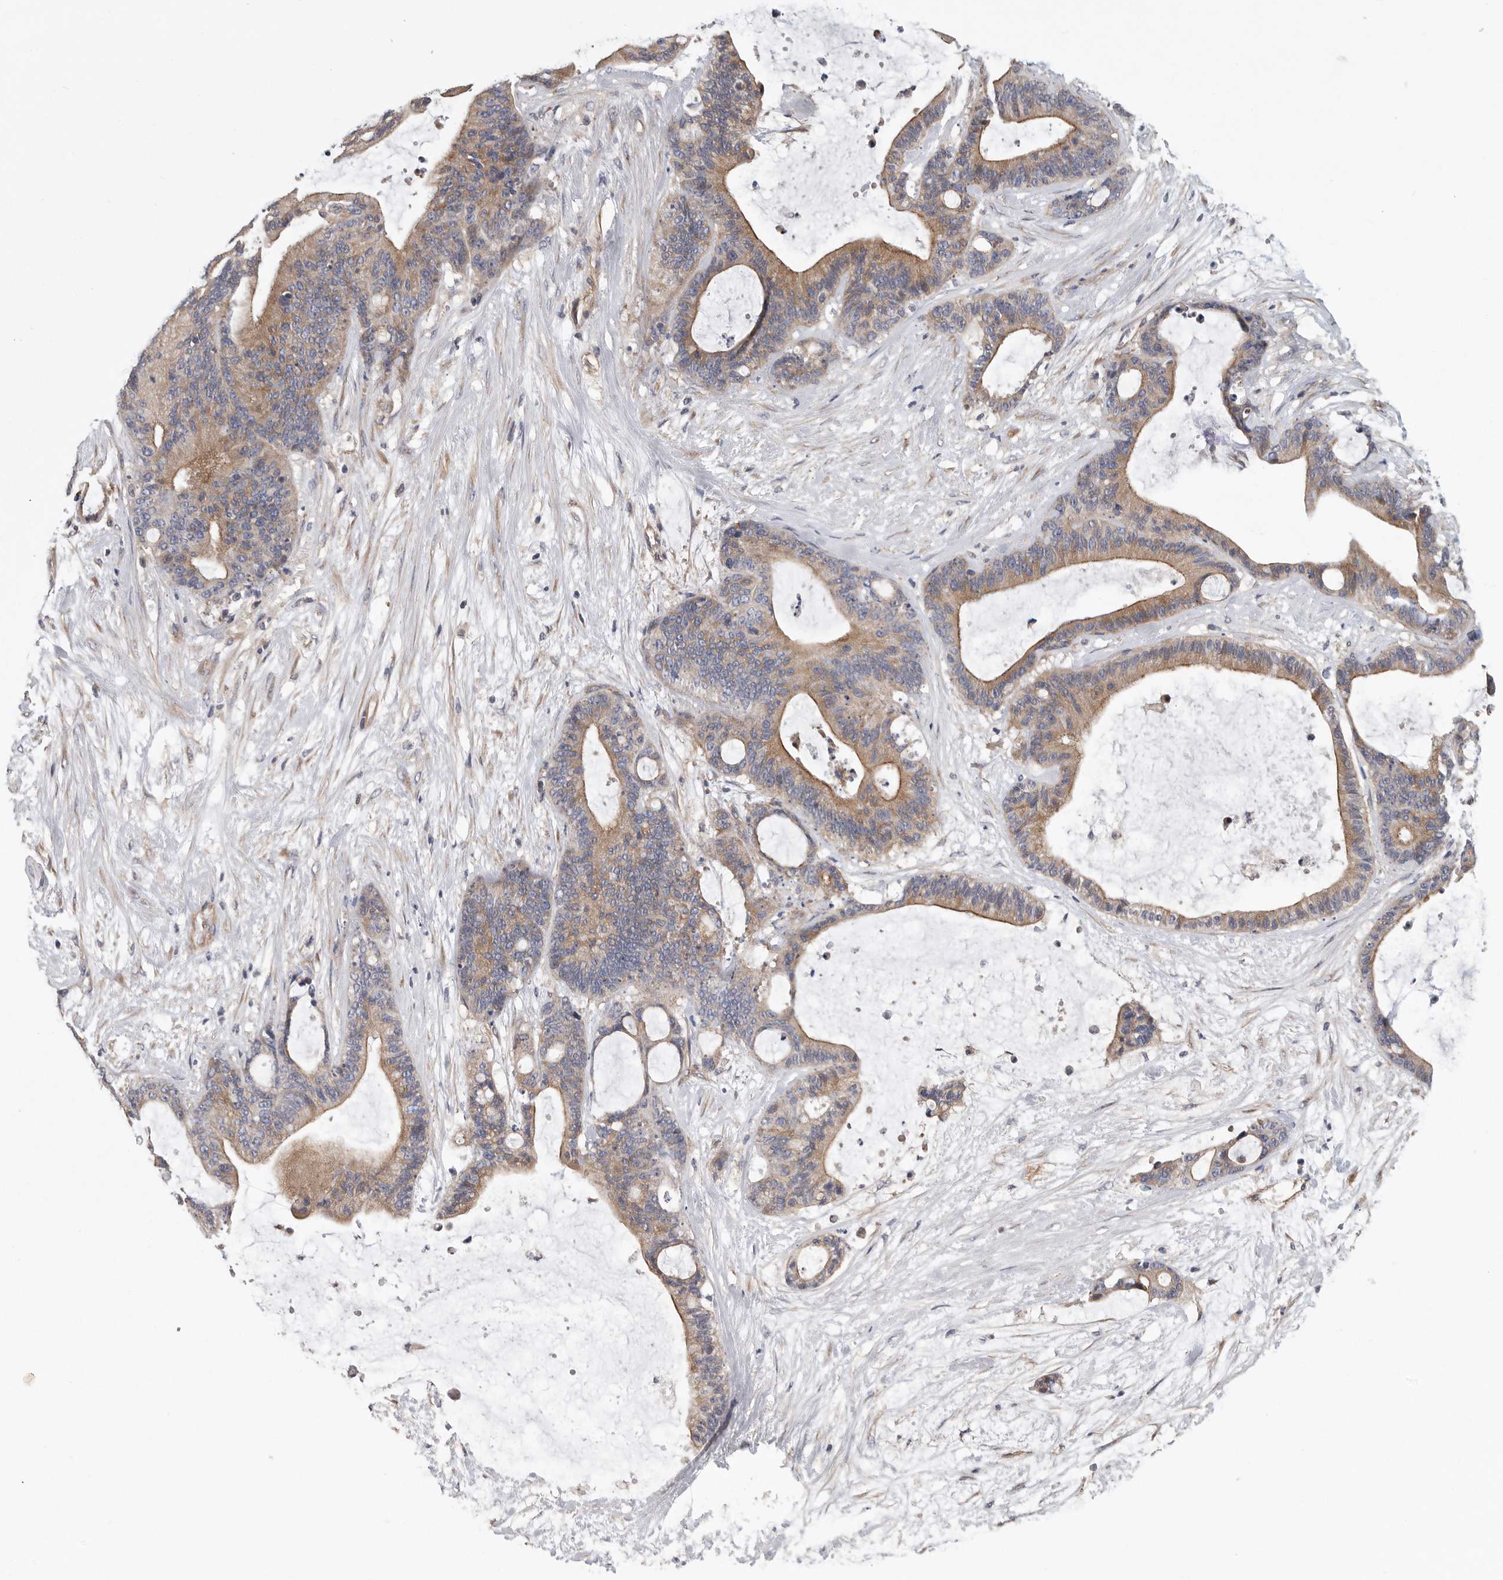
{"staining": {"intensity": "moderate", "quantity": ">75%", "location": "cytoplasmic/membranous"}, "tissue": "liver cancer", "cell_type": "Tumor cells", "image_type": "cancer", "snomed": [{"axis": "morphology", "description": "Cholangiocarcinoma"}, {"axis": "topography", "description": "Liver"}], "caption": "Tumor cells exhibit medium levels of moderate cytoplasmic/membranous positivity in about >75% of cells in liver cancer. The staining was performed using DAB, with brown indicating positive protein expression. Nuclei are stained blue with hematoxylin.", "gene": "OXR1", "patient": {"sex": "female", "age": 73}}